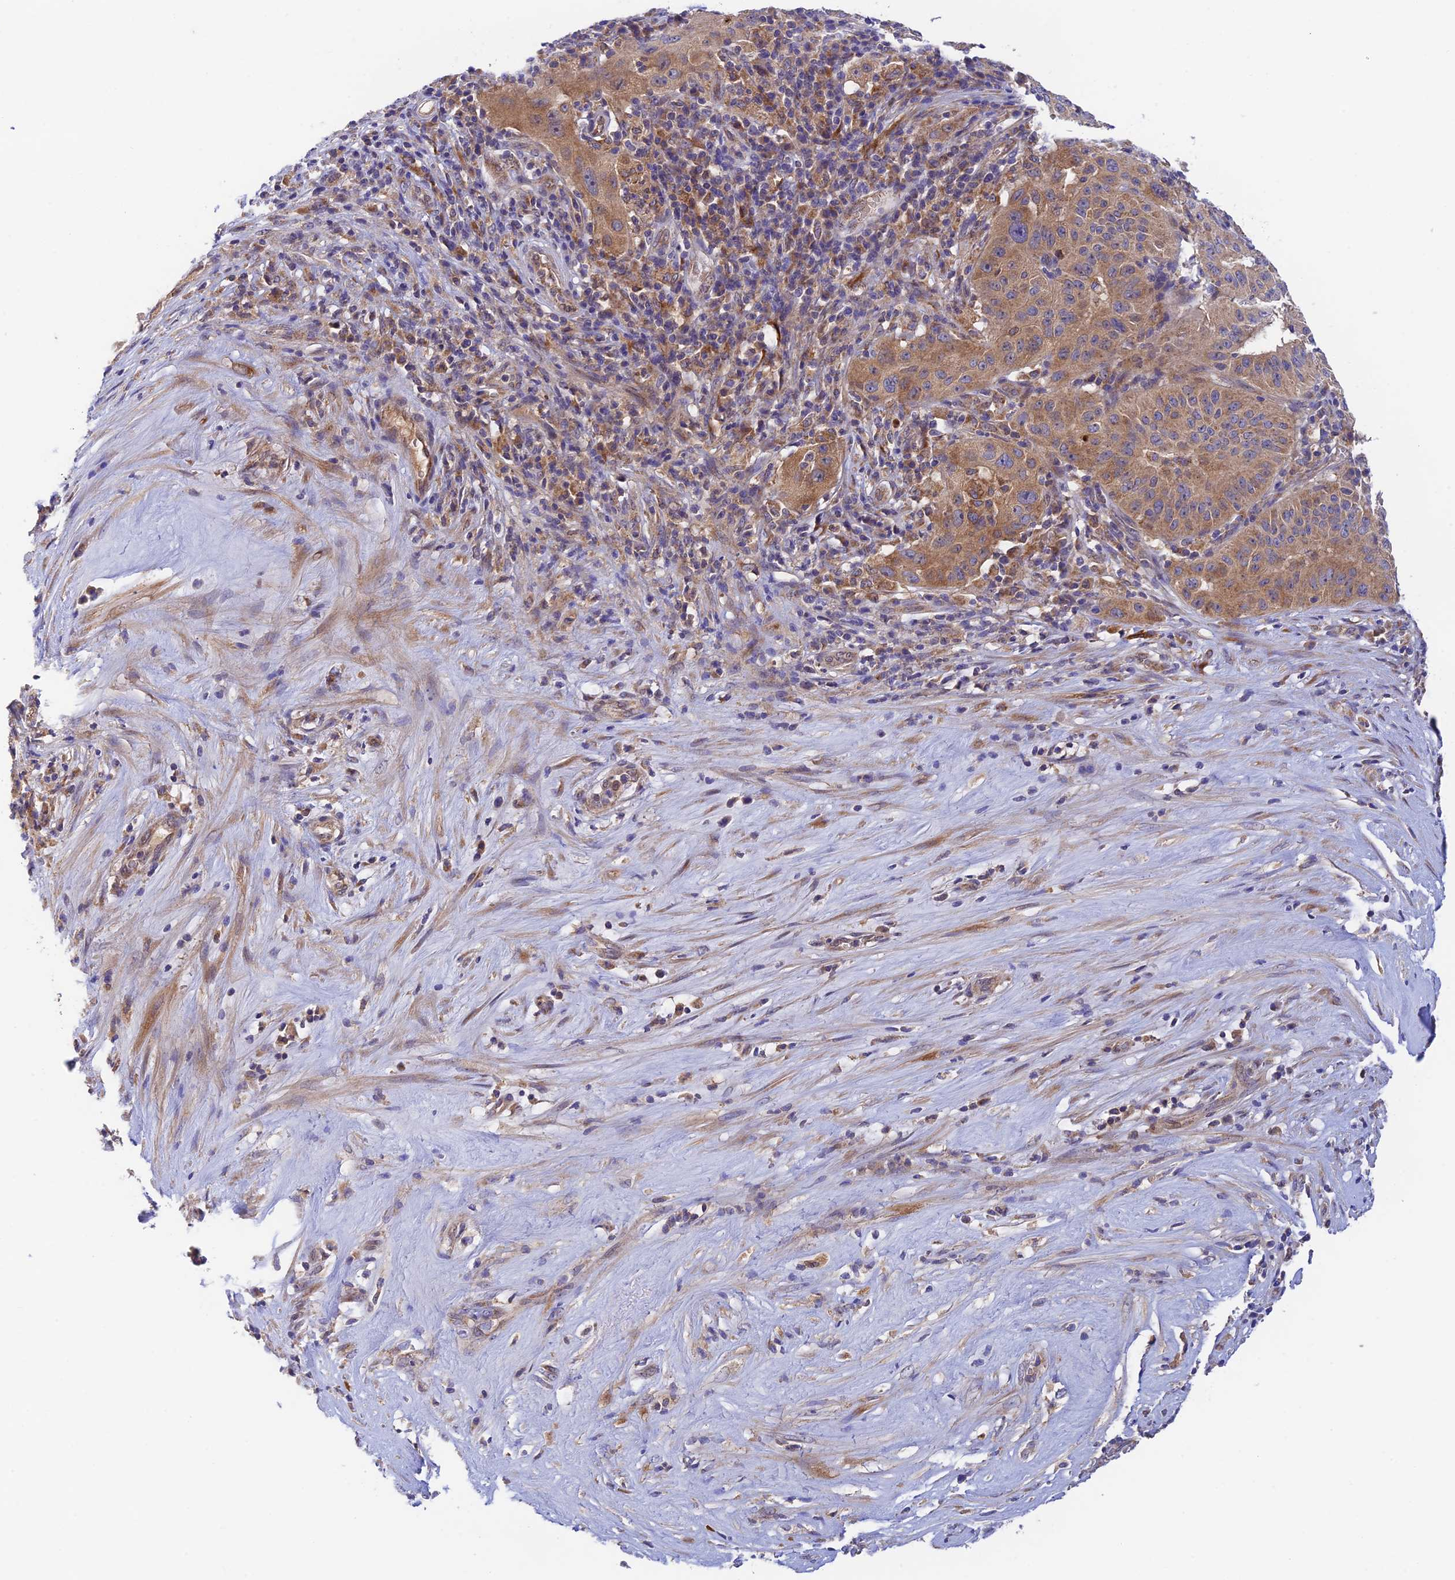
{"staining": {"intensity": "moderate", "quantity": ">75%", "location": "cytoplasmic/membranous"}, "tissue": "pancreatic cancer", "cell_type": "Tumor cells", "image_type": "cancer", "snomed": [{"axis": "morphology", "description": "Adenocarcinoma, NOS"}, {"axis": "topography", "description": "Pancreas"}], "caption": "A photomicrograph showing moderate cytoplasmic/membranous positivity in about >75% of tumor cells in pancreatic cancer (adenocarcinoma), as visualized by brown immunohistochemical staining.", "gene": "RANBP6", "patient": {"sex": "male", "age": 63}}